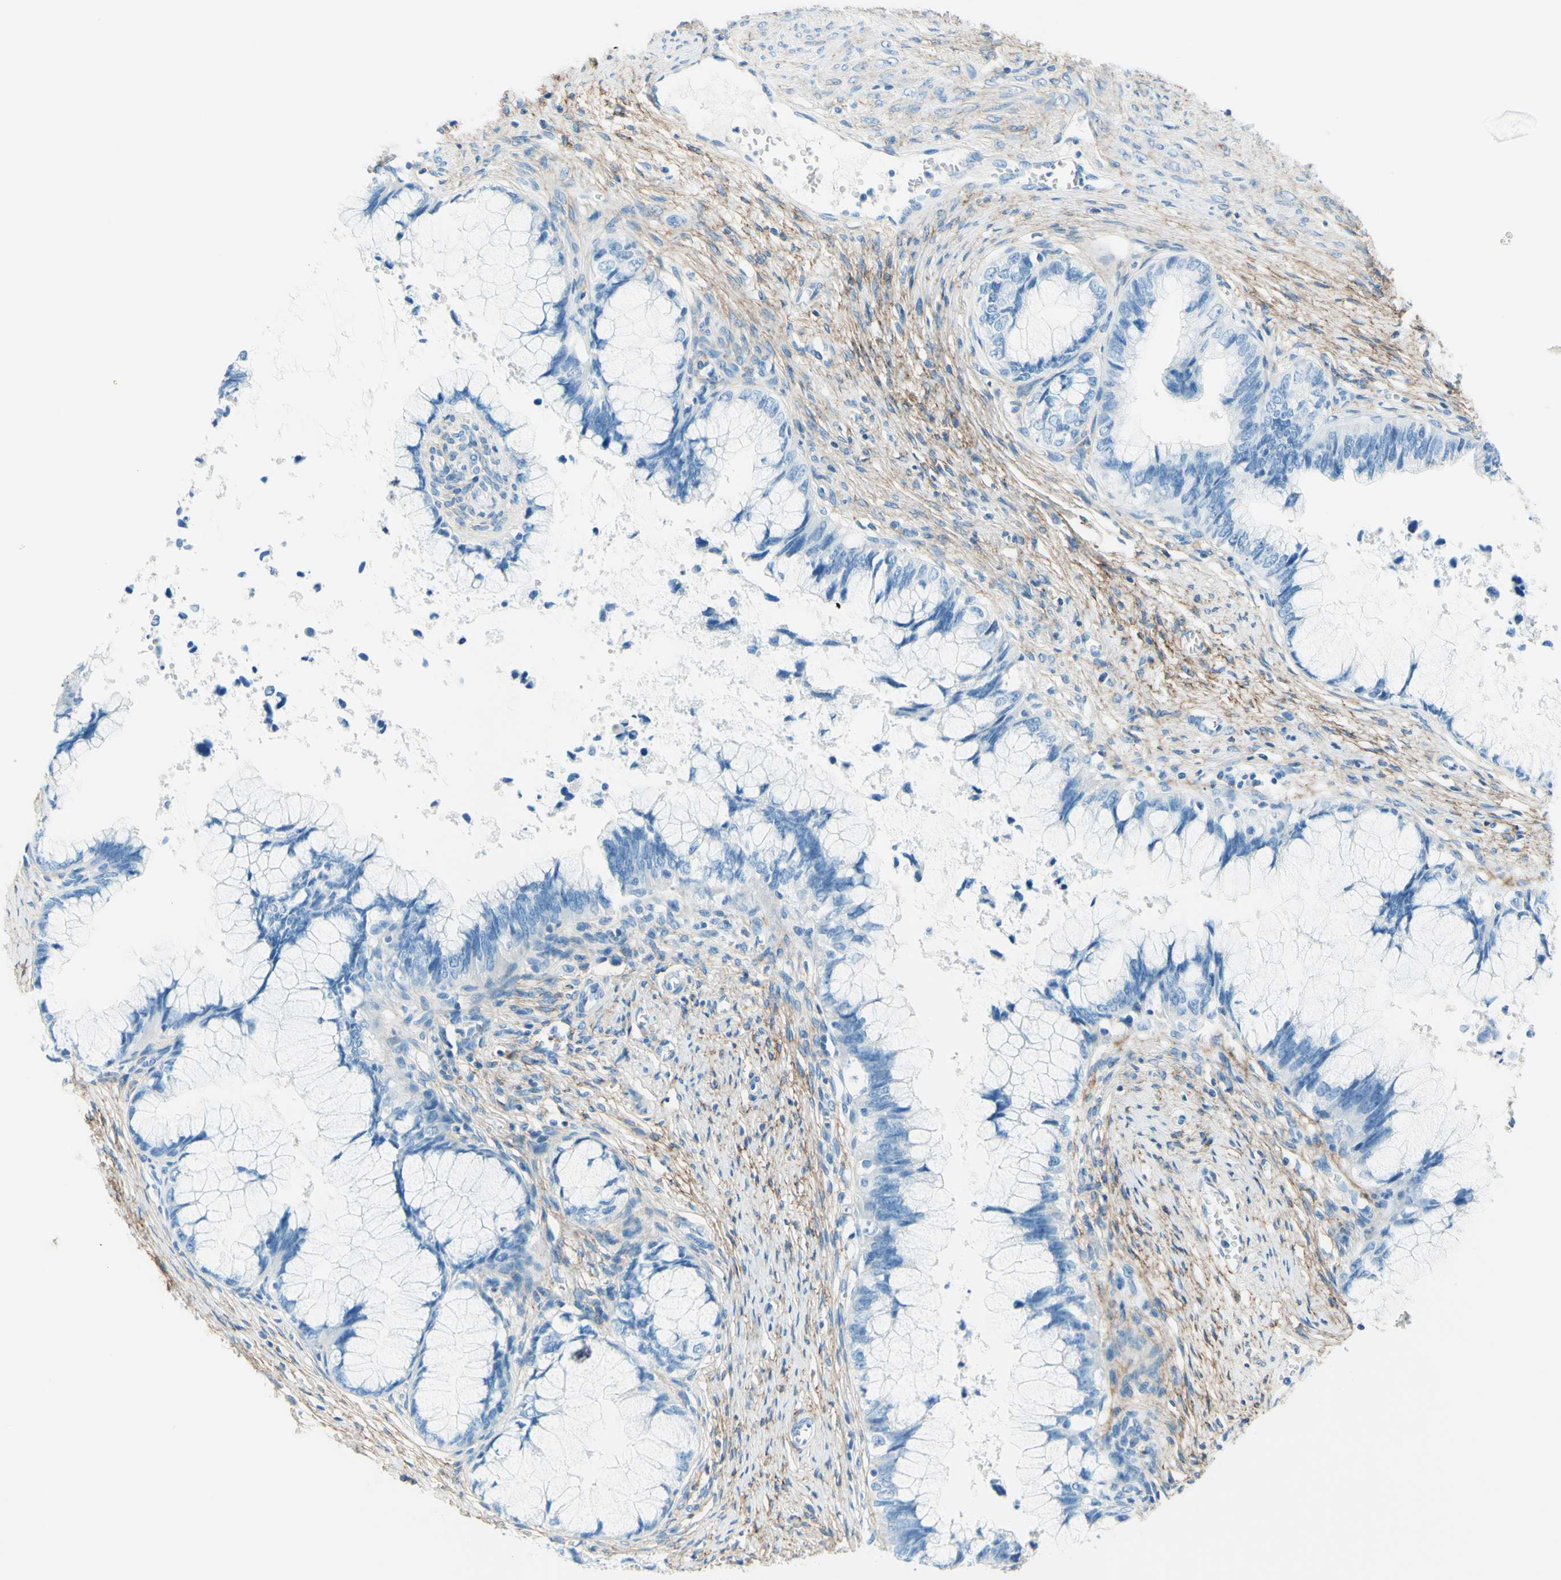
{"staining": {"intensity": "negative", "quantity": "none", "location": "none"}, "tissue": "cervical cancer", "cell_type": "Tumor cells", "image_type": "cancer", "snomed": [{"axis": "morphology", "description": "Adenocarcinoma, NOS"}, {"axis": "topography", "description": "Cervix"}], "caption": "Tumor cells show no significant positivity in cervical cancer (adenocarcinoma). Nuclei are stained in blue.", "gene": "MFAP5", "patient": {"sex": "female", "age": 44}}